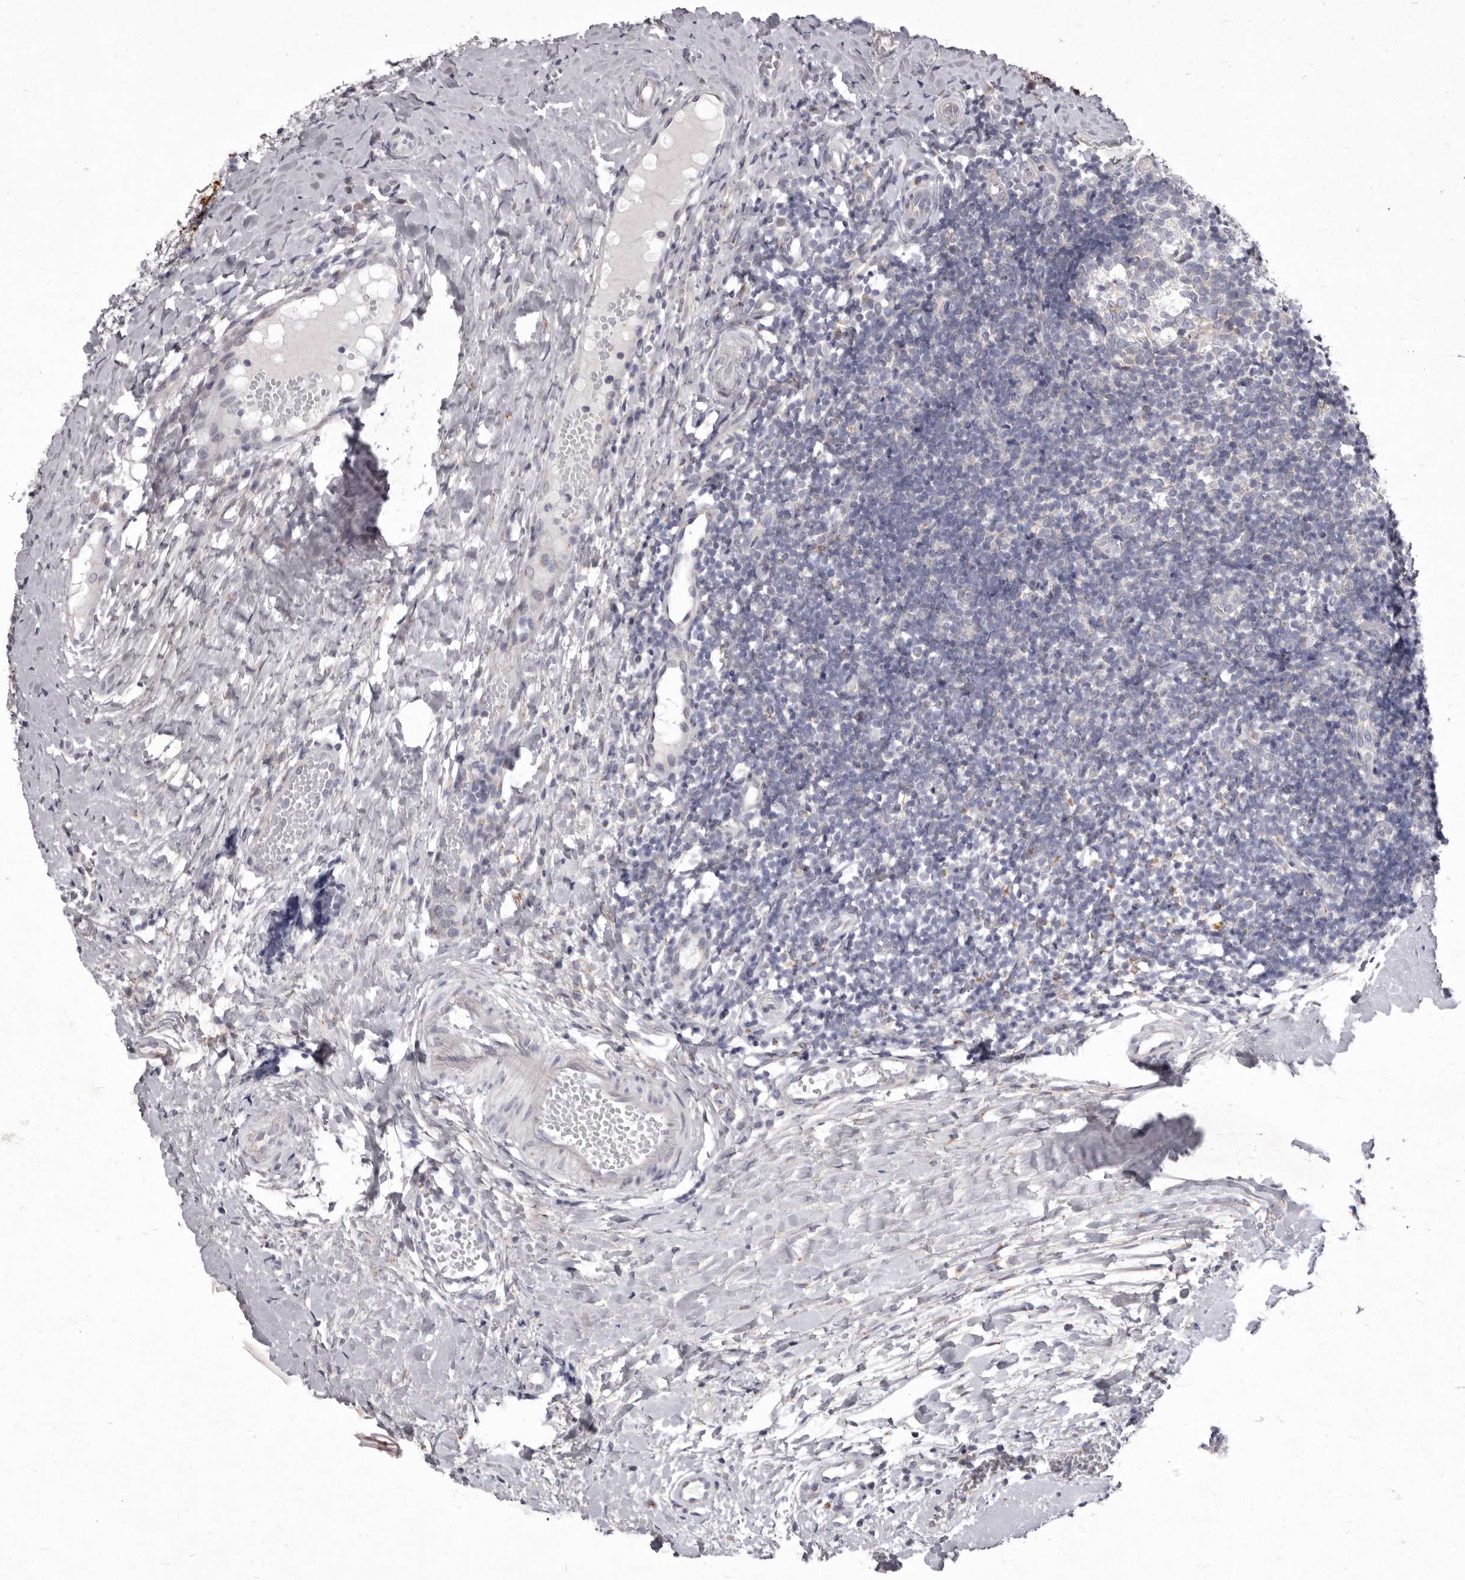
{"staining": {"intensity": "negative", "quantity": "none", "location": "none"}, "tissue": "tonsil", "cell_type": "Germinal center cells", "image_type": "normal", "snomed": [{"axis": "morphology", "description": "Normal tissue, NOS"}, {"axis": "topography", "description": "Tonsil"}], "caption": "Immunohistochemistry (IHC) image of benign human tonsil stained for a protein (brown), which displays no positivity in germinal center cells.", "gene": "P2RX6", "patient": {"sex": "female", "age": 19}}